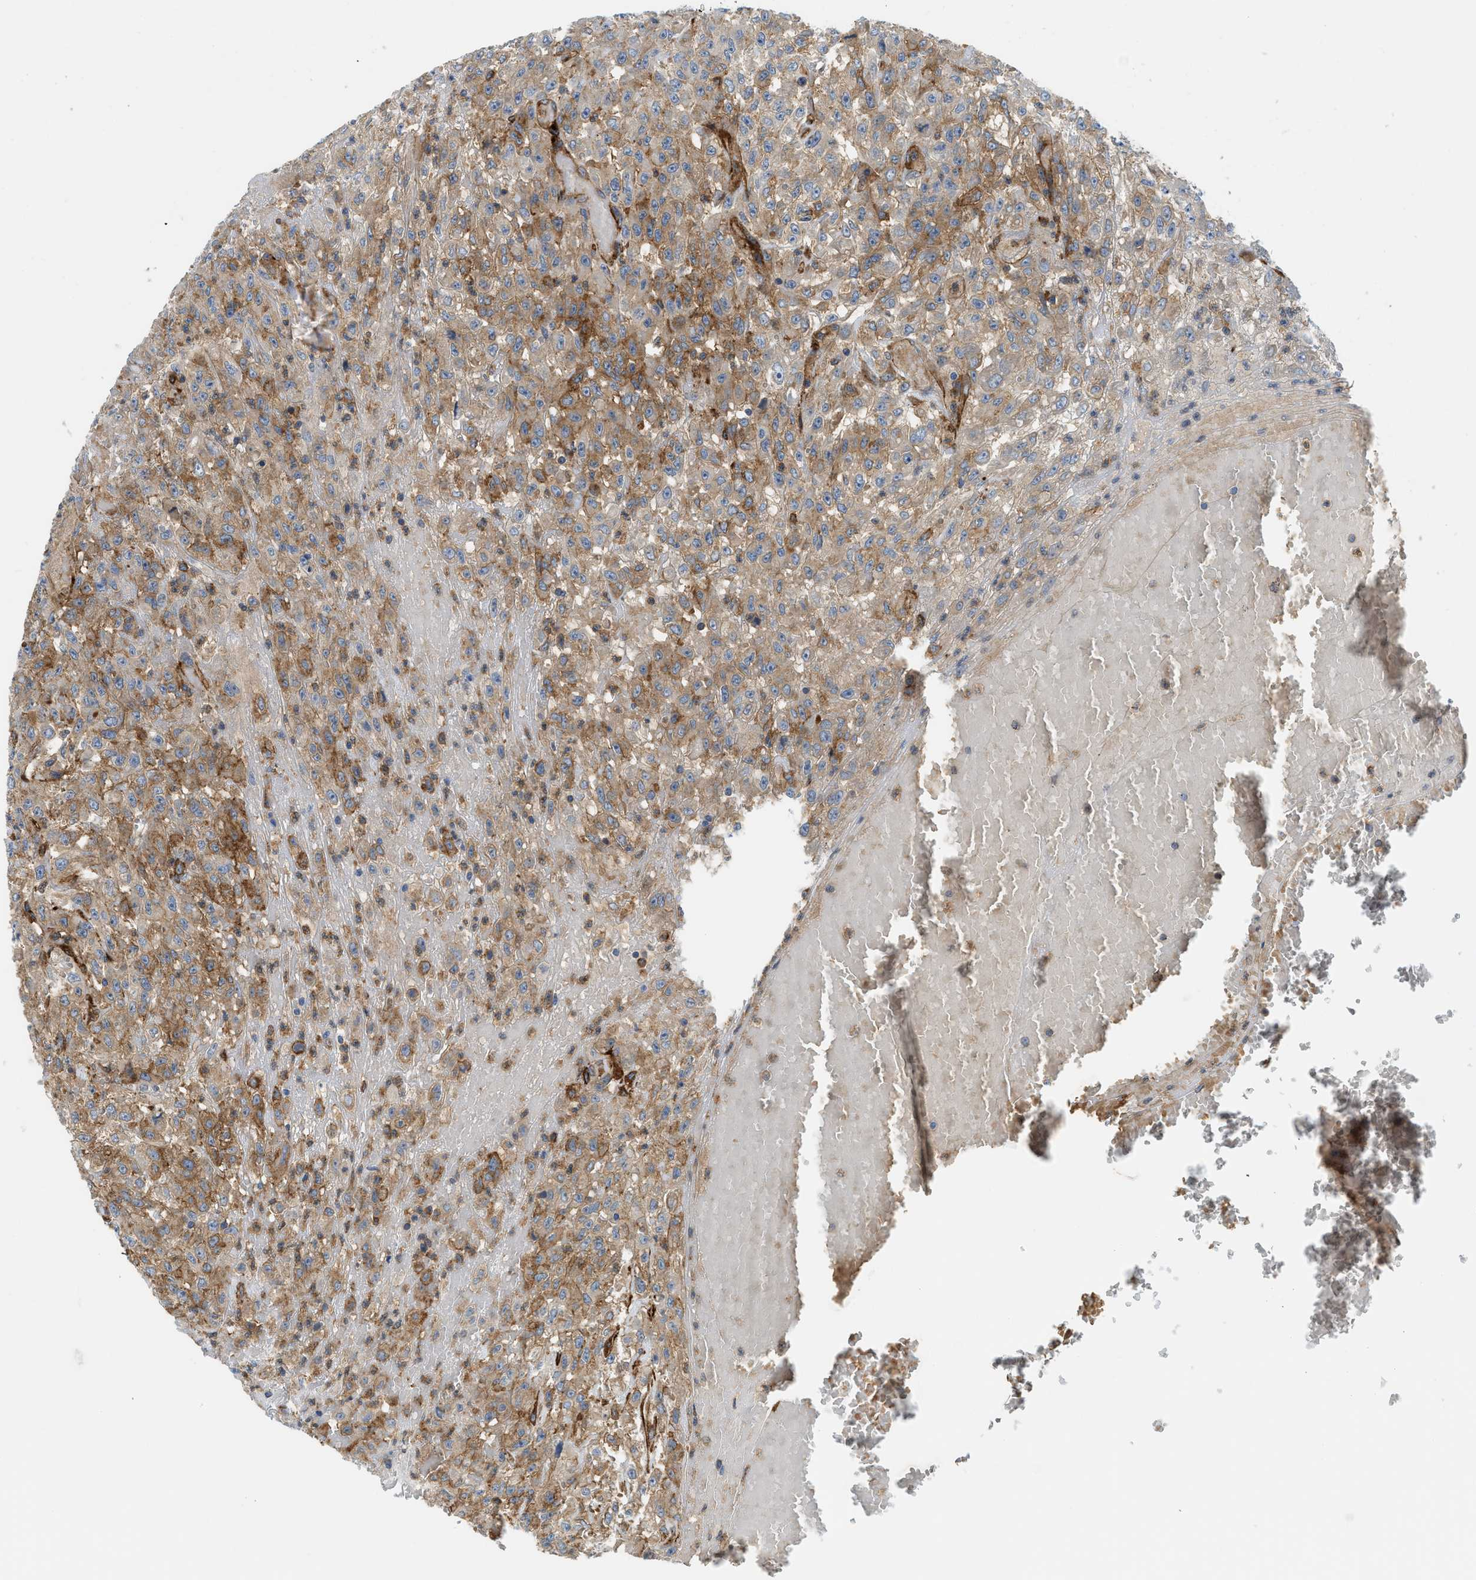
{"staining": {"intensity": "moderate", "quantity": ">75%", "location": "cytoplasmic/membranous"}, "tissue": "urothelial cancer", "cell_type": "Tumor cells", "image_type": "cancer", "snomed": [{"axis": "morphology", "description": "Urothelial carcinoma, High grade"}, {"axis": "topography", "description": "Urinary bladder"}], "caption": "IHC of human urothelial cancer reveals medium levels of moderate cytoplasmic/membranous positivity in about >75% of tumor cells.", "gene": "HIP1", "patient": {"sex": "male", "age": 46}}